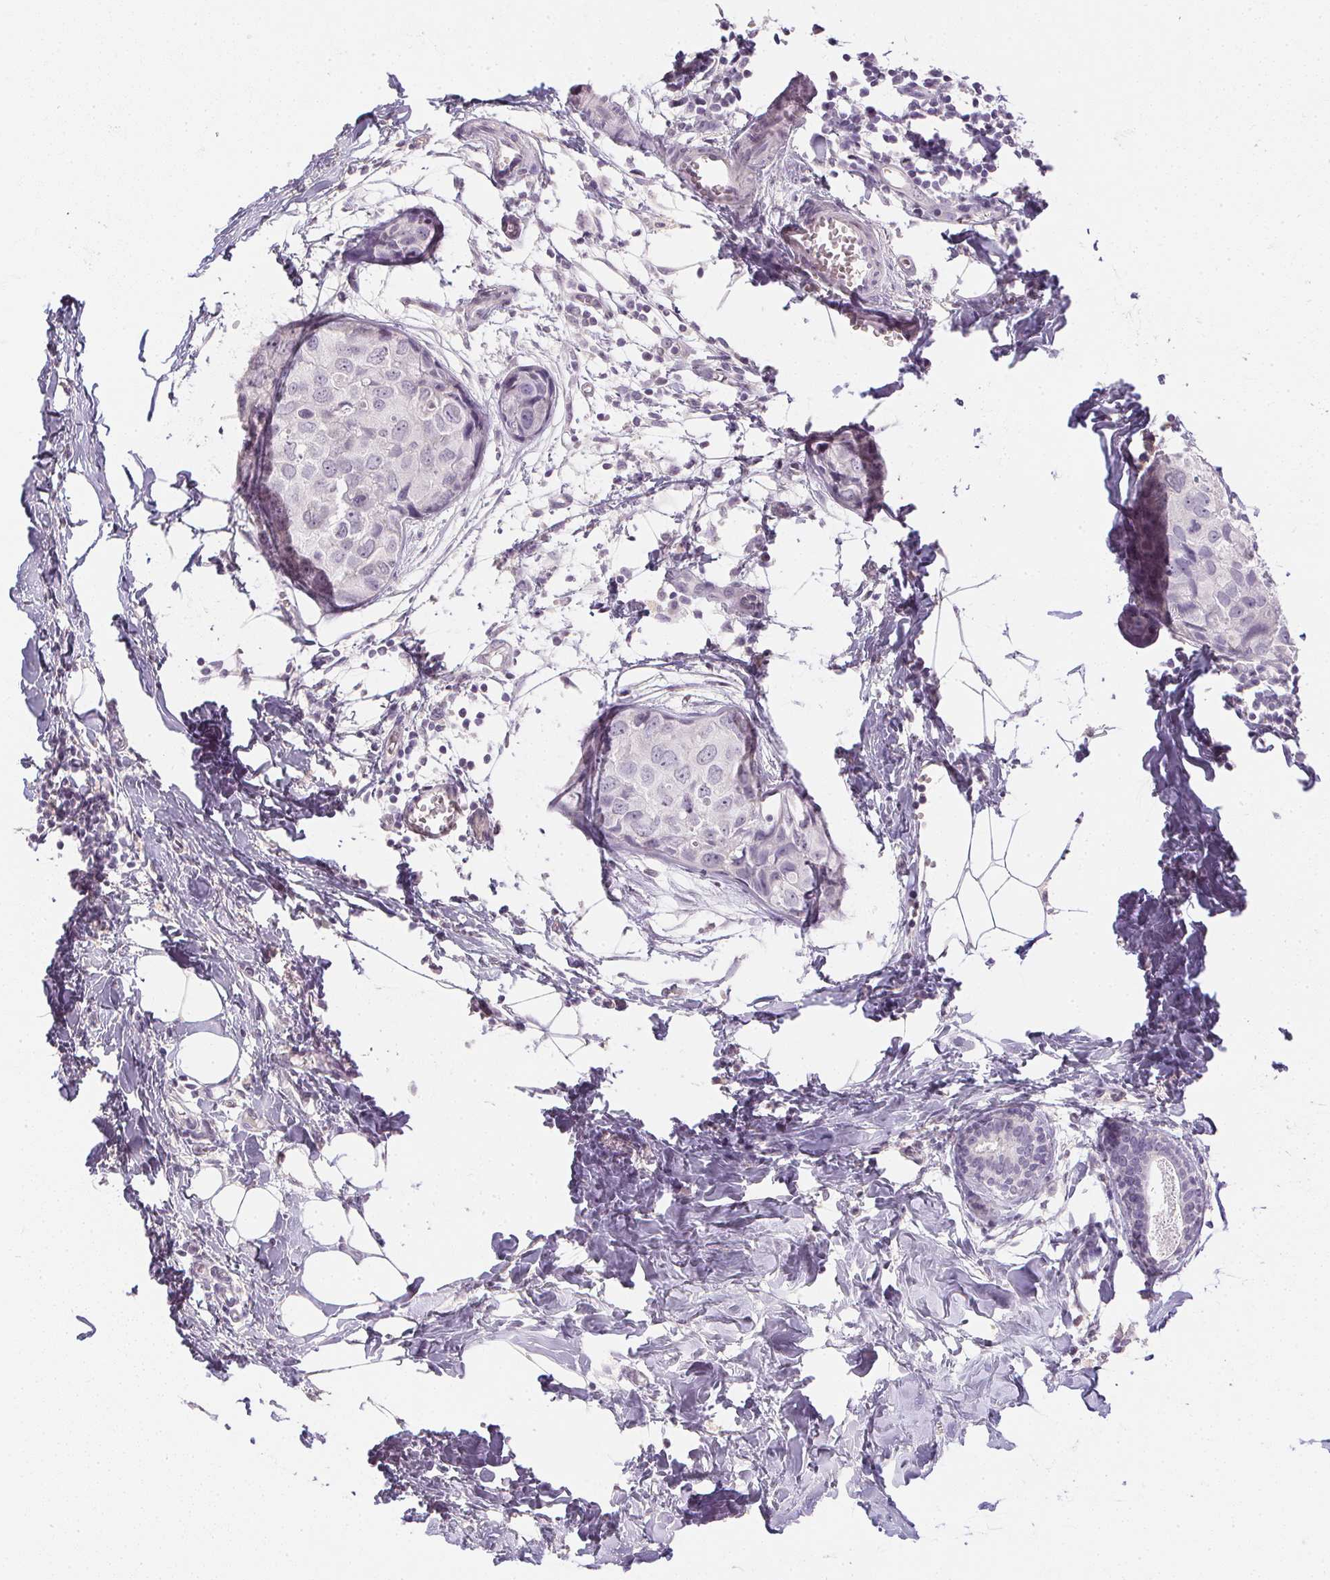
{"staining": {"intensity": "negative", "quantity": "none", "location": "none"}, "tissue": "breast cancer", "cell_type": "Tumor cells", "image_type": "cancer", "snomed": [{"axis": "morphology", "description": "Duct carcinoma"}, {"axis": "topography", "description": "Breast"}], "caption": "Immunohistochemical staining of human breast cancer shows no significant positivity in tumor cells.", "gene": "PPY", "patient": {"sex": "female", "age": 38}}